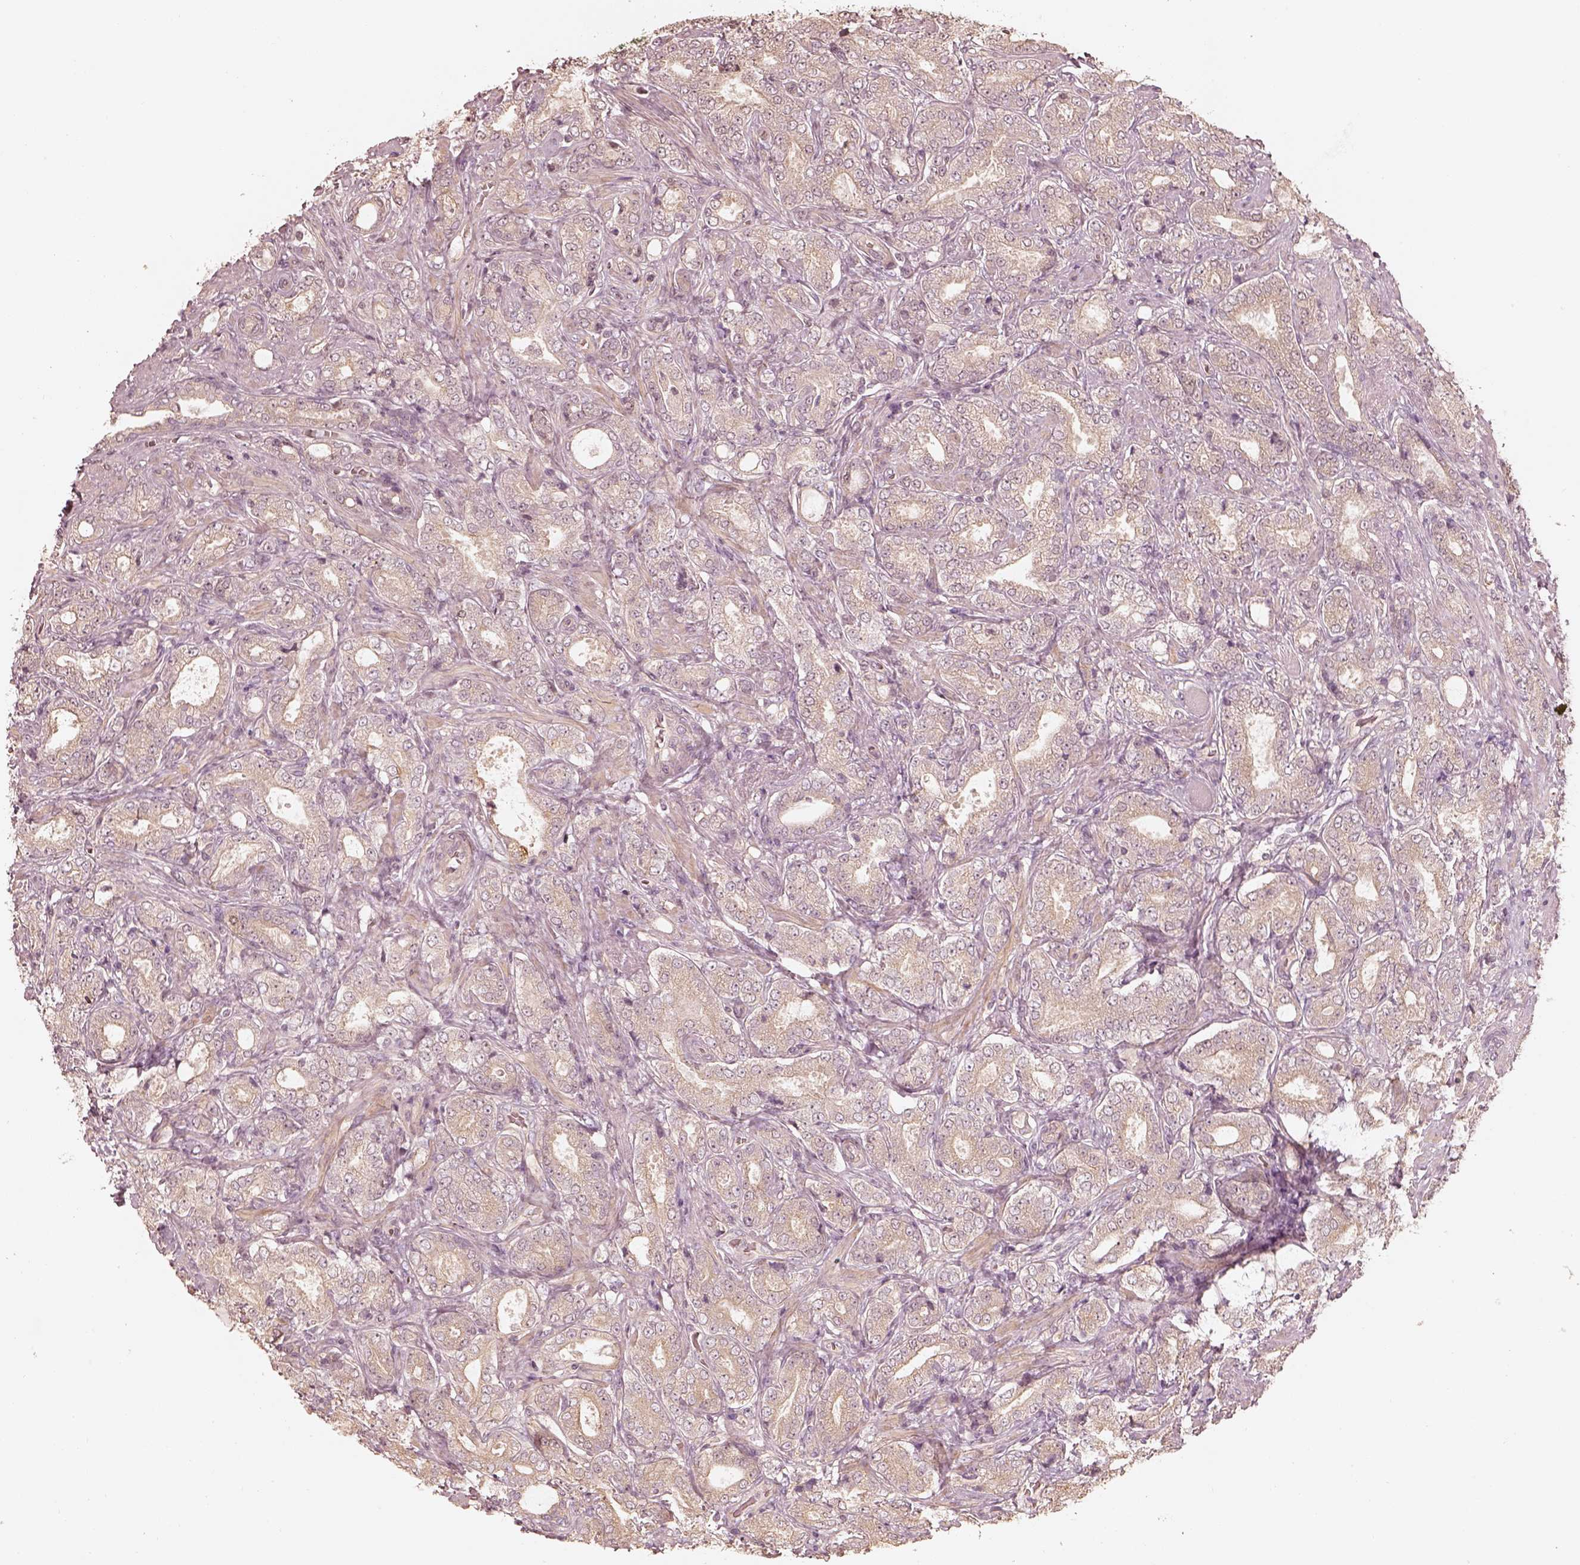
{"staining": {"intensity": "weak", "quantity": "<25%", "location": "cytoplasmic/membranous"}, "tissue": "prostate cancer", "cell_type": "Tumor cells", "image_type": "cancer", "snomed": [{"axis": "morphology", "description": "Adenocarcinoma, NOS"}, {"axis": "topography", "description": "Prostate"}], "caption": "Histopathology image shows no significant protein expression in tumor cells of prostate cancer.", "gene": "KIF5C", "patient": {"sex": "male", "age": 64}}